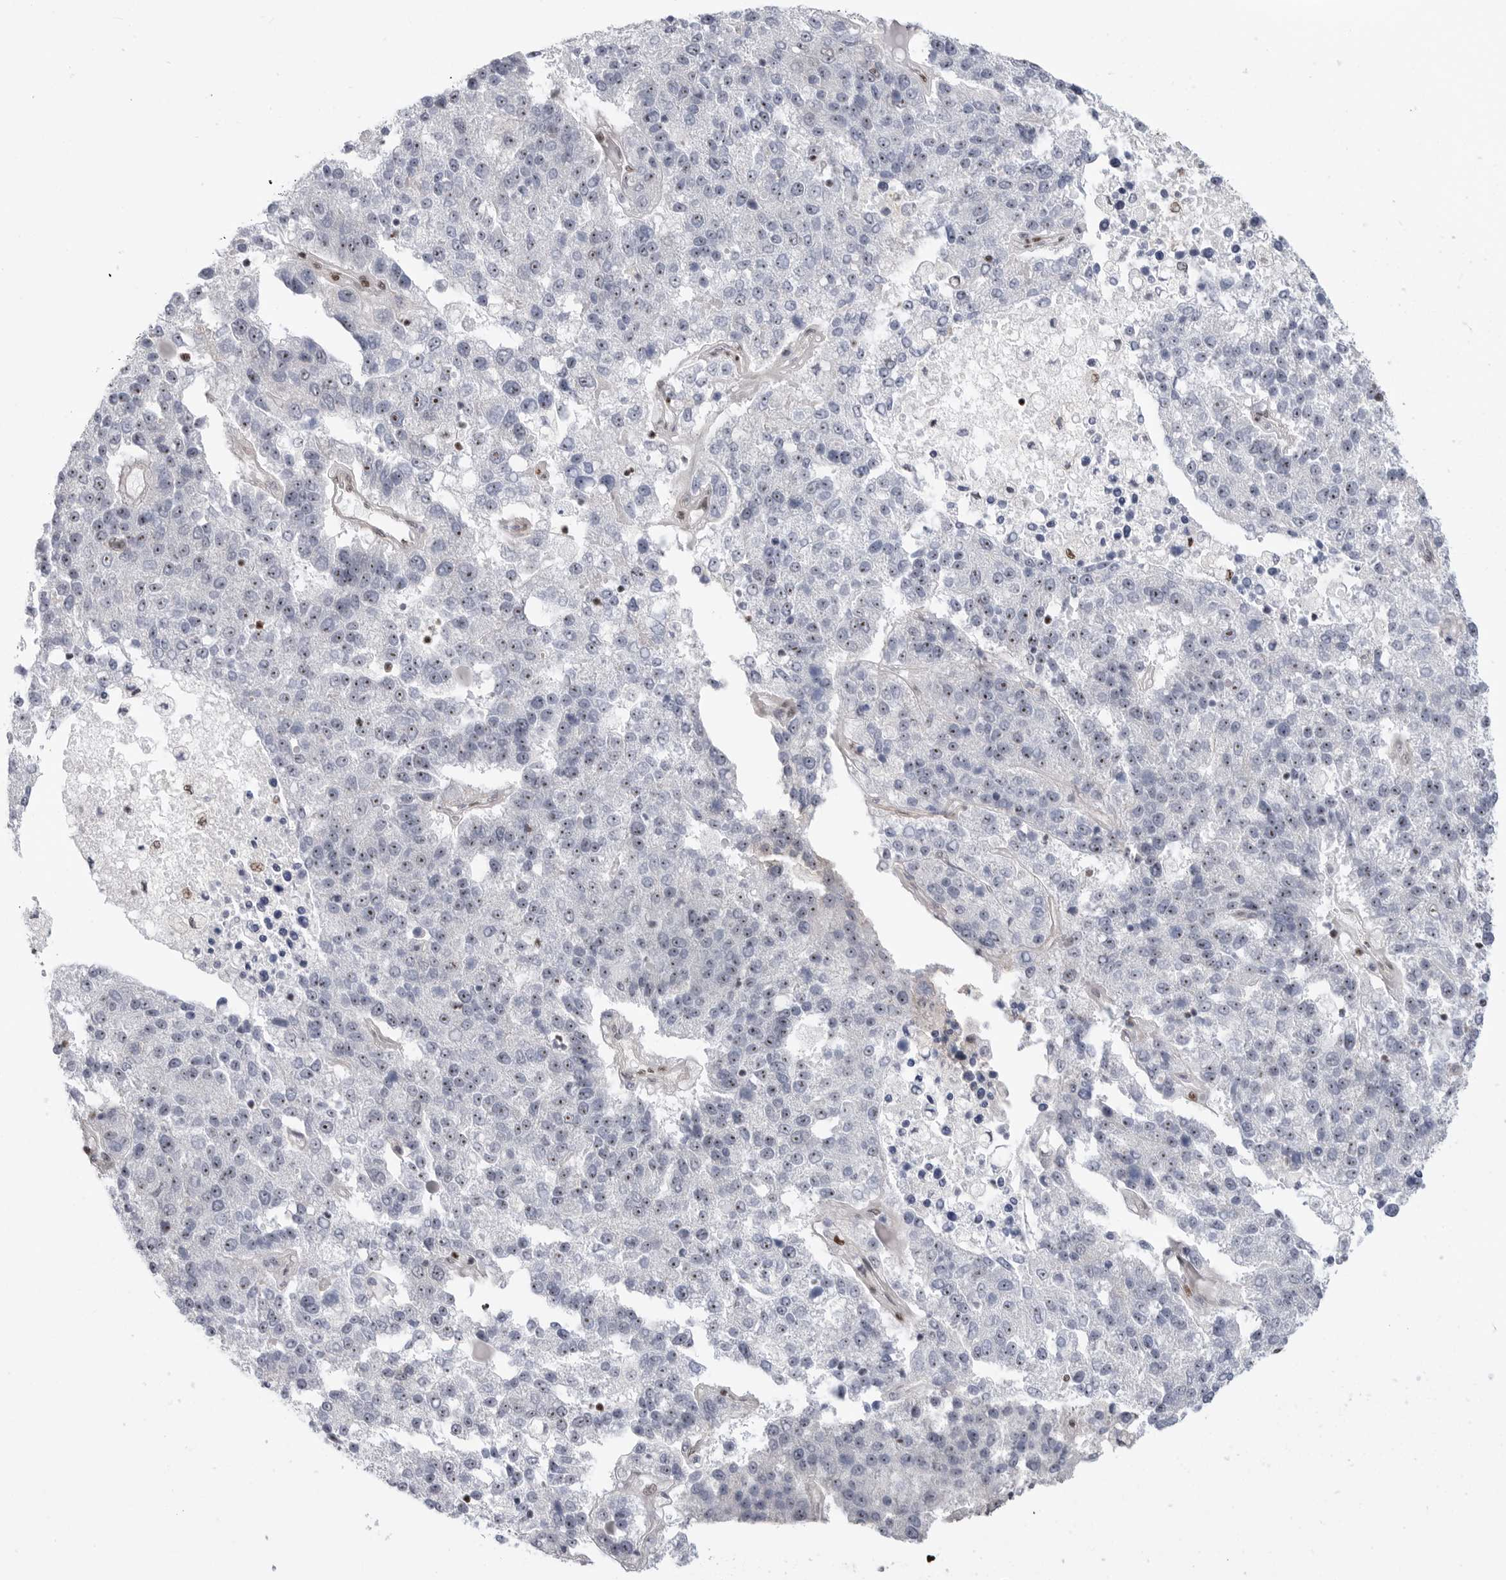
{"staining": {"intensity": "negative", "quantity": "none", "location": "none"}, "tissue": "pancreatic cancer", "cell_type": "Tumor cells", "image_type": "cancer", "snomed": [{"axis": "morphology", "description": "Adenocarcinoma, NOS"}, {"axis": "topography", "description": "Pancreas"}], "caption": "Tumor cells show no significant staining in pancreatic cancer (adenocarcinoma).", "gene": "GPATCH2", "patient": {"sex": "female", "age": 61}}